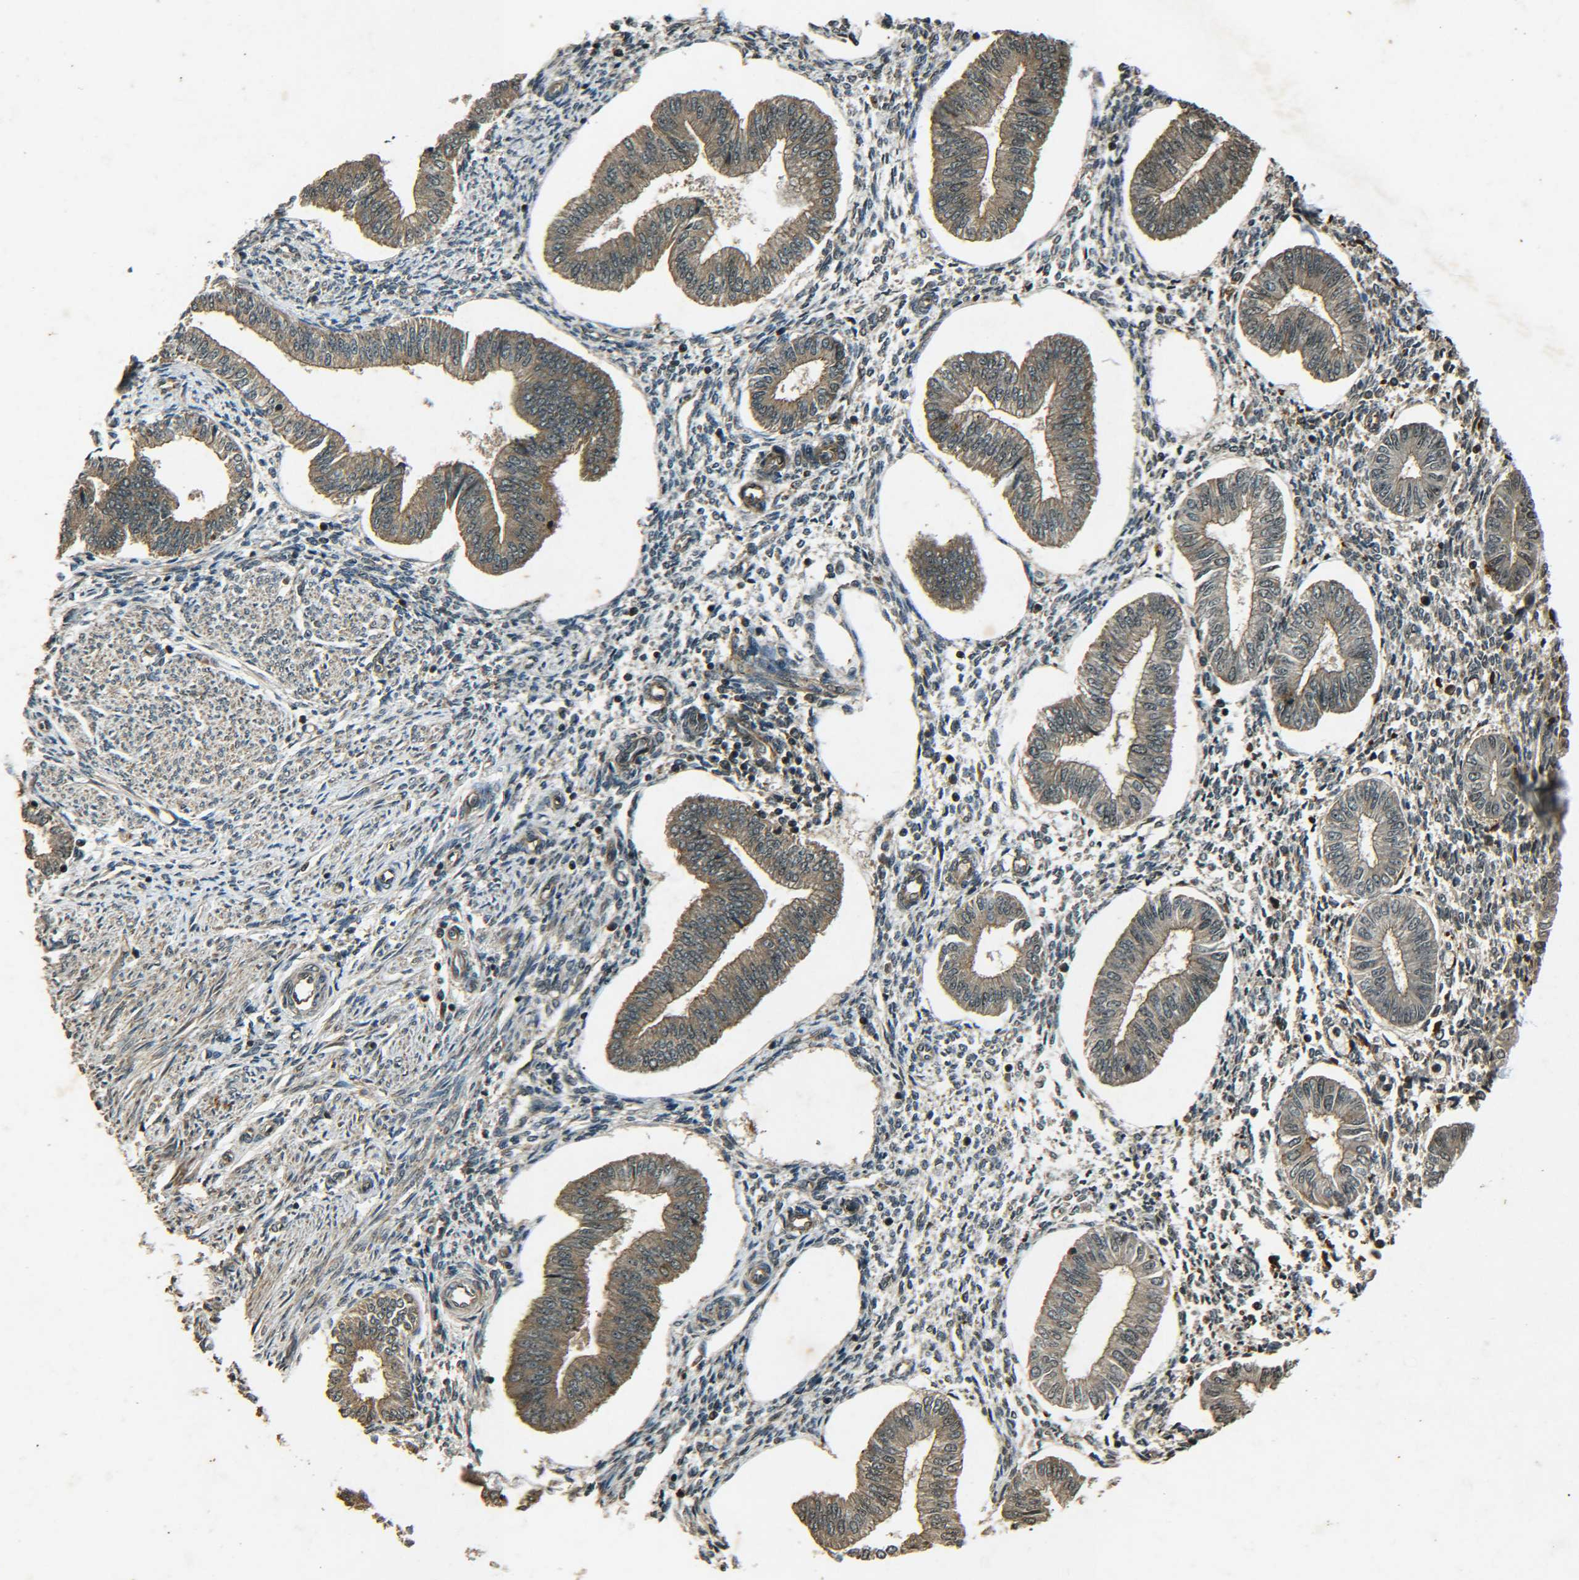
{"staining": {"intensity": "weak", "quantity": "25%-75%", "location": "cytoplasmic/membranous"}, "tissue": "endometrium", "cell_type": "Cells in endometrial stroma", "image_type": "normal", "snomed": [{"axis": "morphology", "description": "Normal tissue, NOS"}, {"axis": "topography", "description": "Endometrium"}], "caption": "Immunohistochemical staining of unremarkable endometrium demonstrates low levels of weak cytoplasmic/membranous expression in approximately 25%-75% of cells in endometrial stroma. The protein of interest is shown in brown color, while the nuclei are stained blue.", "gene": "PLK2", "patient": {"sex": "female", "age": 50}}